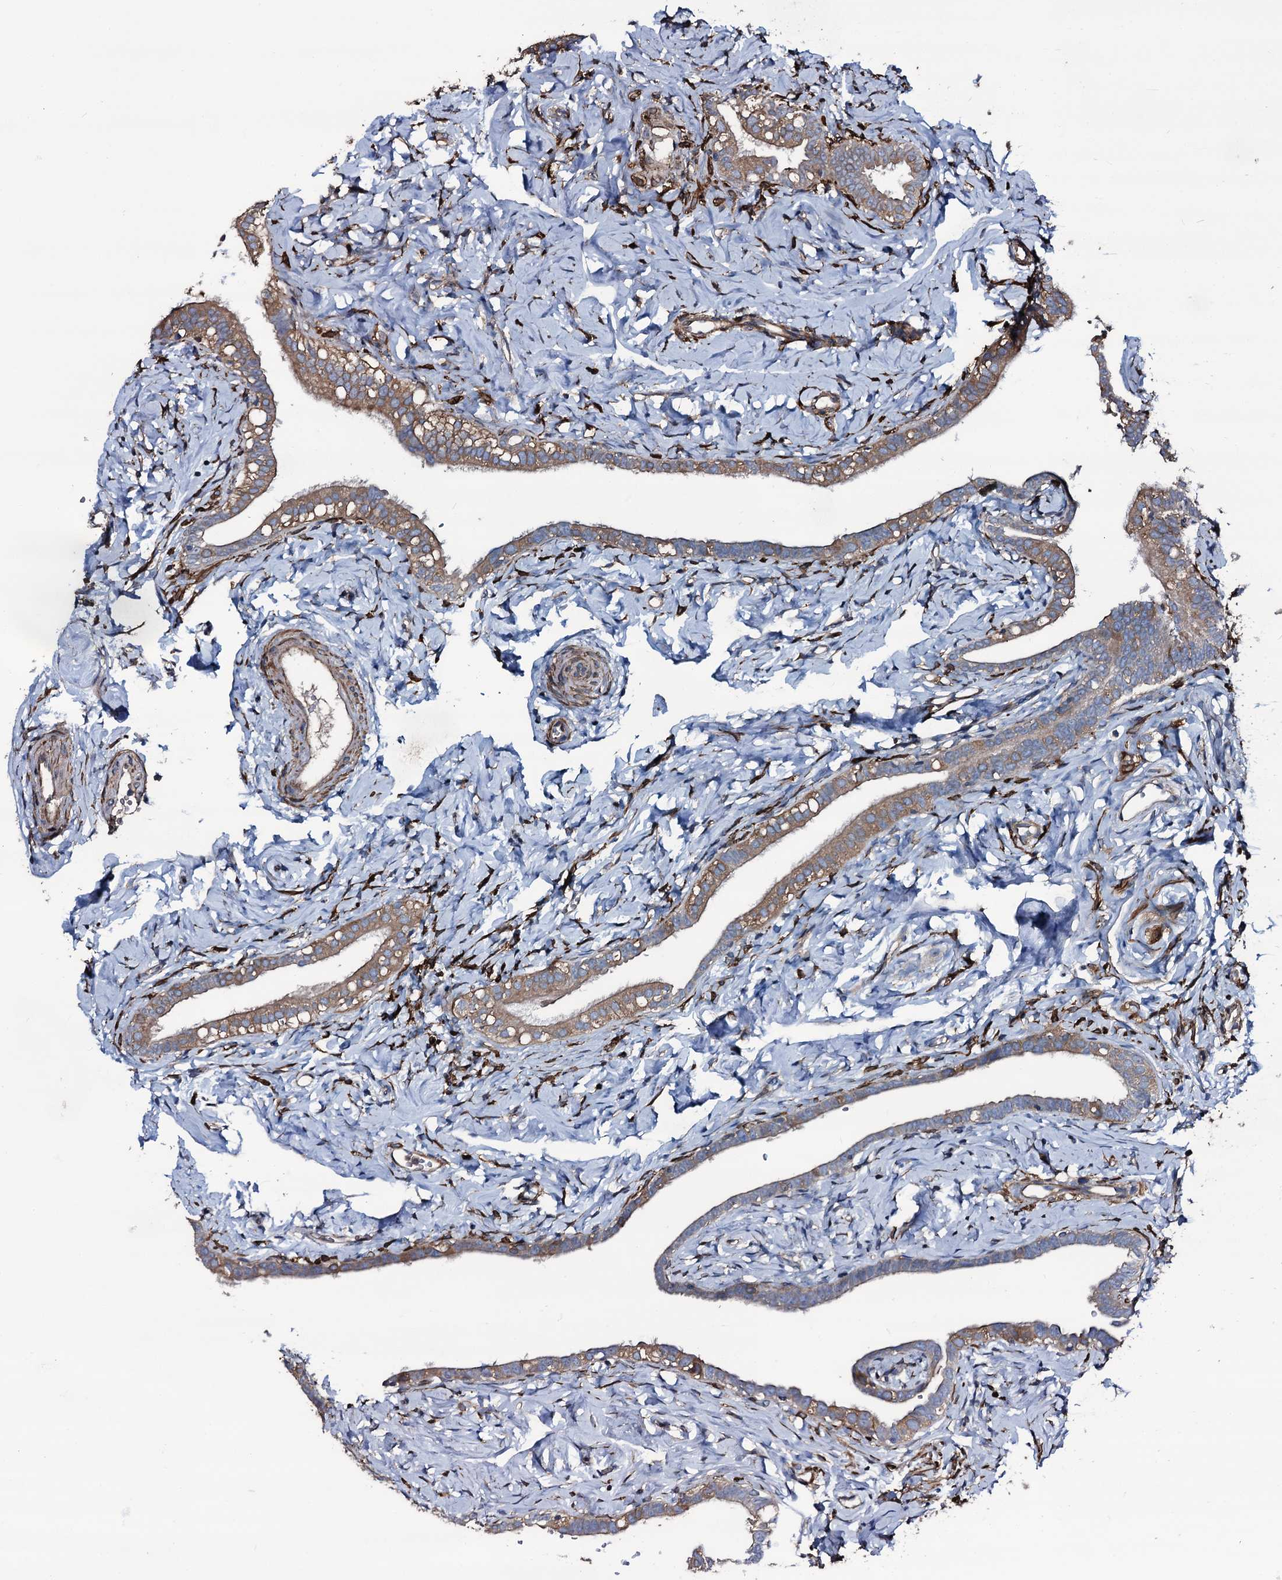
{"staining": {"intensity": "moderate", "quantity": "25%-75%", "location": "cytoplasmic/membranous"}, "tissue": "fallopian tube", "cell_type": "Glandular cells", "image_type": "normal", "snomed": [{"axis": "morphology", "description": "Normal tissue, NOS"}, {"axis": "topography", "description": "Fallopian tube"}], "caption": "Brown immunohistochemical staining in benign fallopian tube reveals moderate cytoplasmic/membranous positivity in approximately 25%-75% of glandular cells. The staining is performed using DAB brown chromogen to label protein expression. The nuclei are counter-stained blue using hematoxylin.", "gene": "WIPF3", "patient": {"sex": "female", "age": 66}}